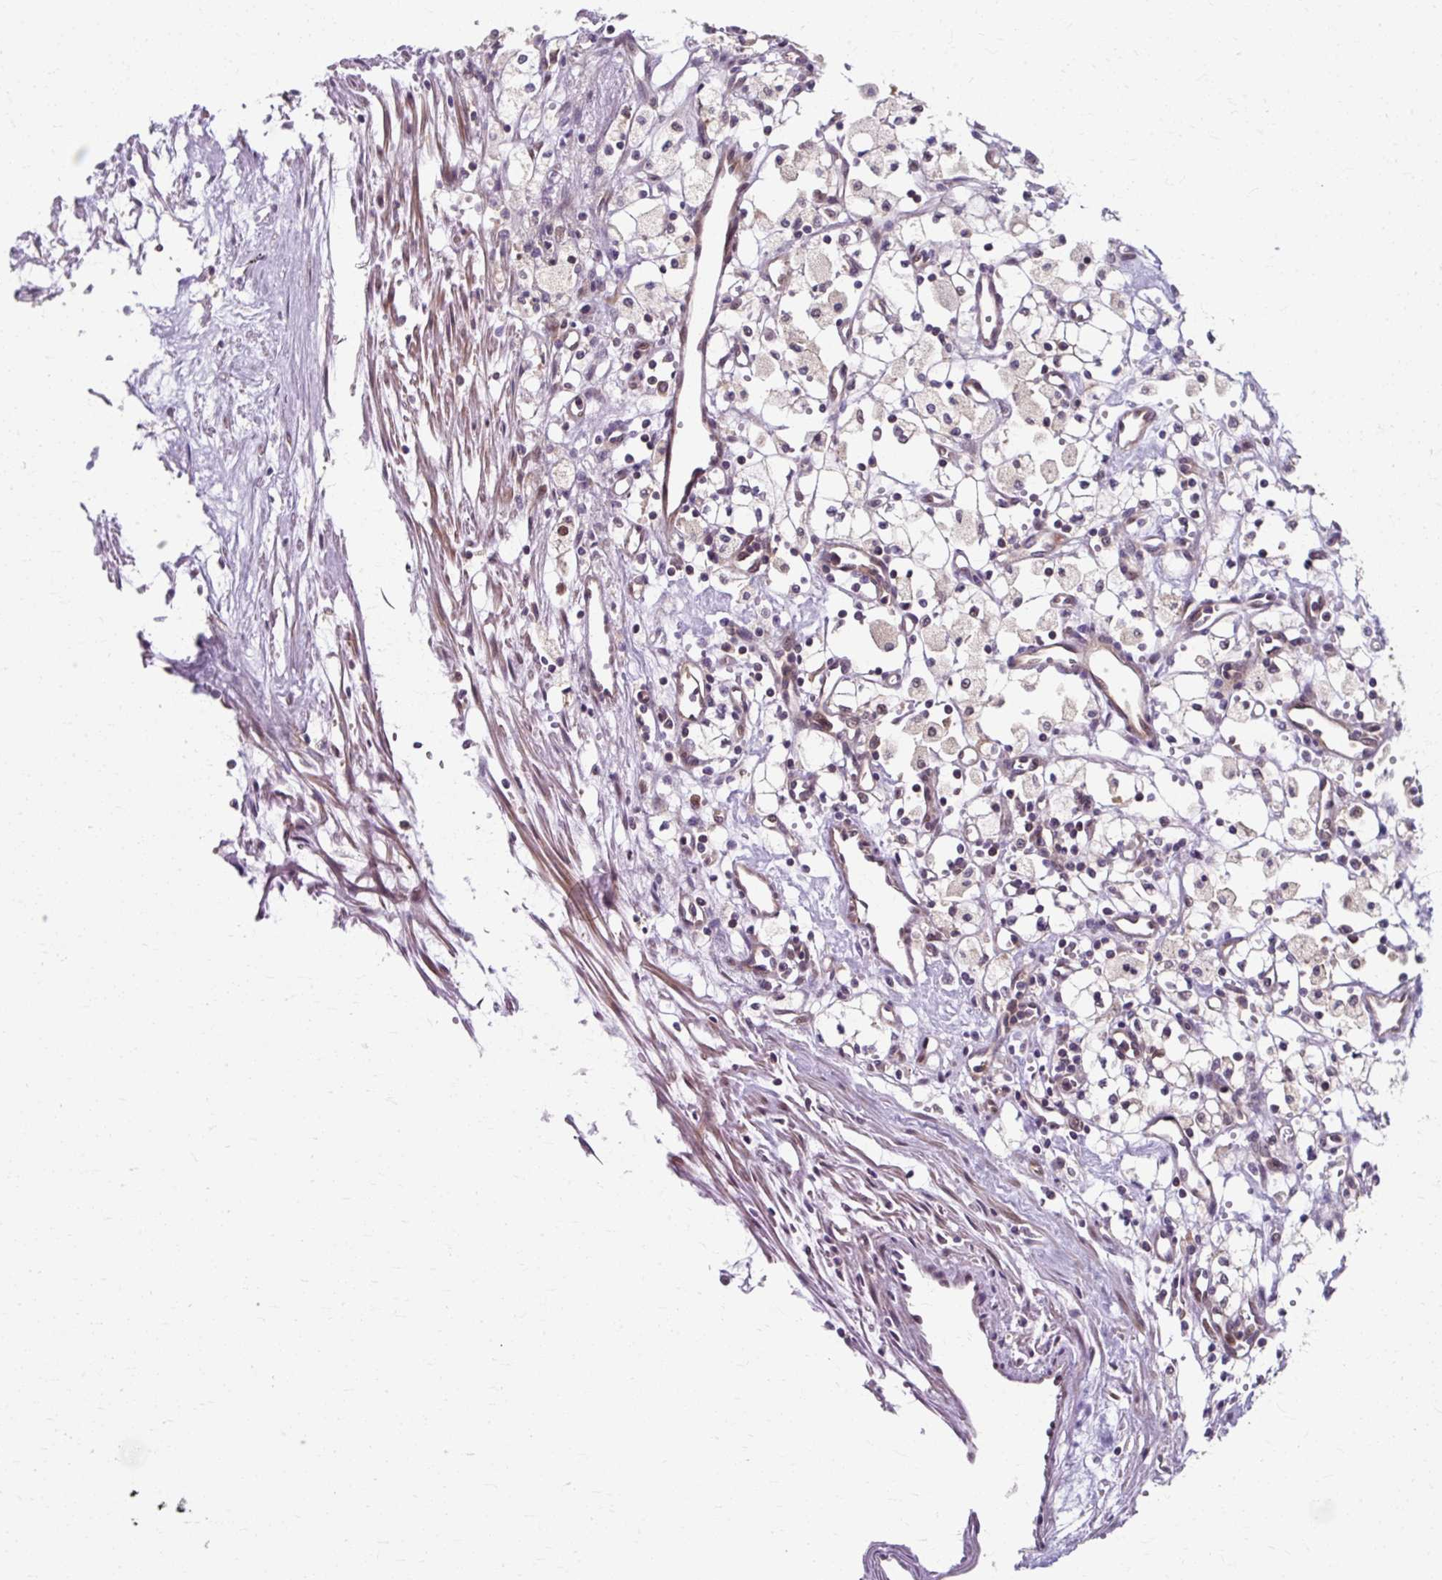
{"staining": {"intensity": "weak", "quantity": "<25%", "location": "nuclear"}, "tissue": "renal cancer", "cell_type": "Tumor cells", "image_type": "cancer", "snomed": [{"axis": "morphology", "description": "Adenocarcinoma, NOS"}, {"axis": "topography", "description": "Kidney"}], "caption": "The micrograph demonstrates no staining of tumor cells in adenocarcinoma (renal). (IHC, brightfield microscopy, high magnification).", "gene": "ZNF555", "patient": {"sex": "male", "age": 59}}